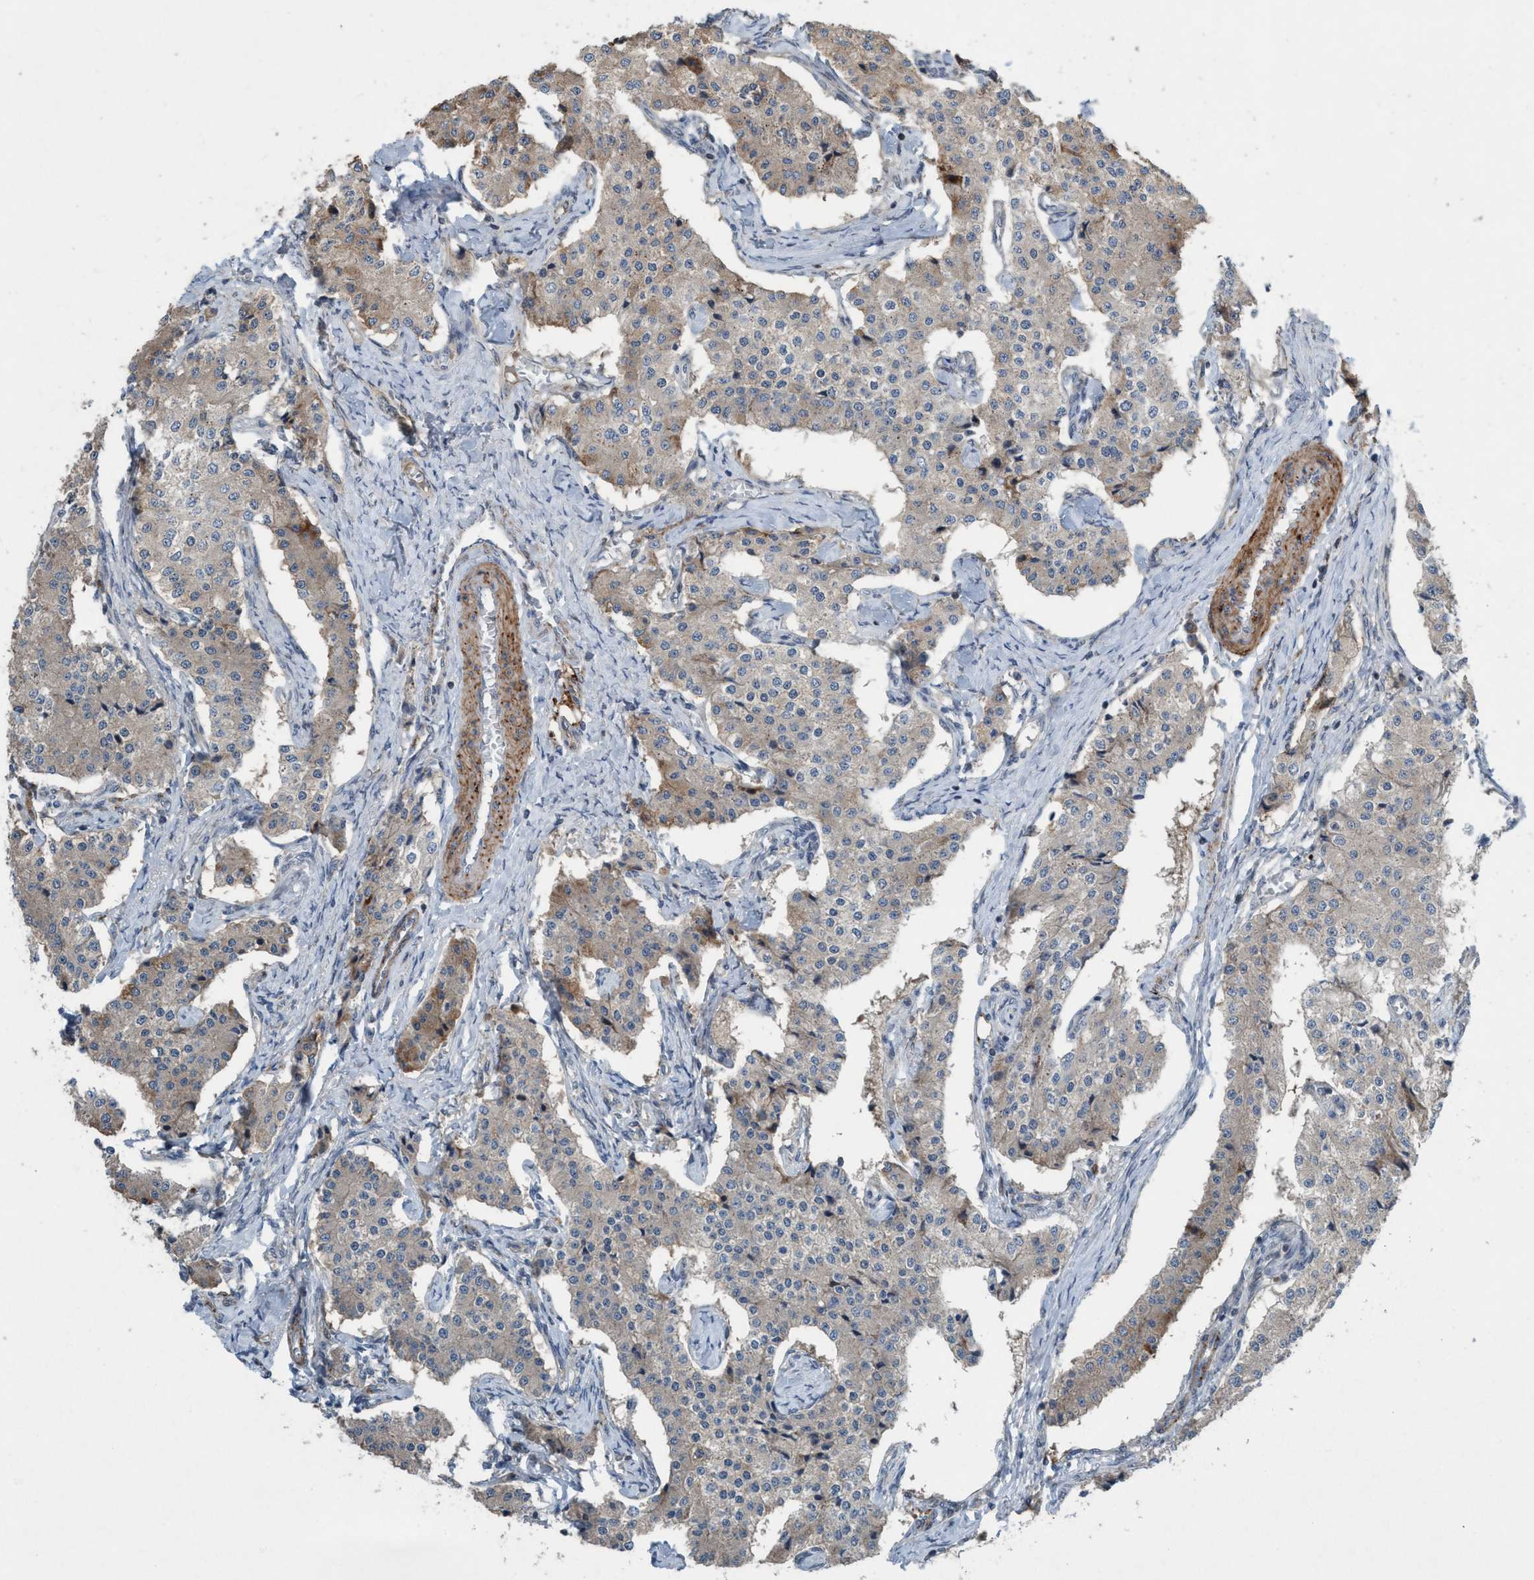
{"staining": {"intensity": "weak", "quantity": "<25%", "location": "cytoplasmic/membranous"}, "tissue": "carcinoid", "cell_type": "Tumor cells", "image_type": "cancer", "snomed": [{"axis": "morphology", "description": "Carcinoid, malignant, NOS"}, {"axis": "topography", "description": "Colon"}], "caption": "Tumor cells are negative for protein expression in human malignant carcinoid.", "gene": "NISCH", "patient": {"sex": "female", "age": 52}}